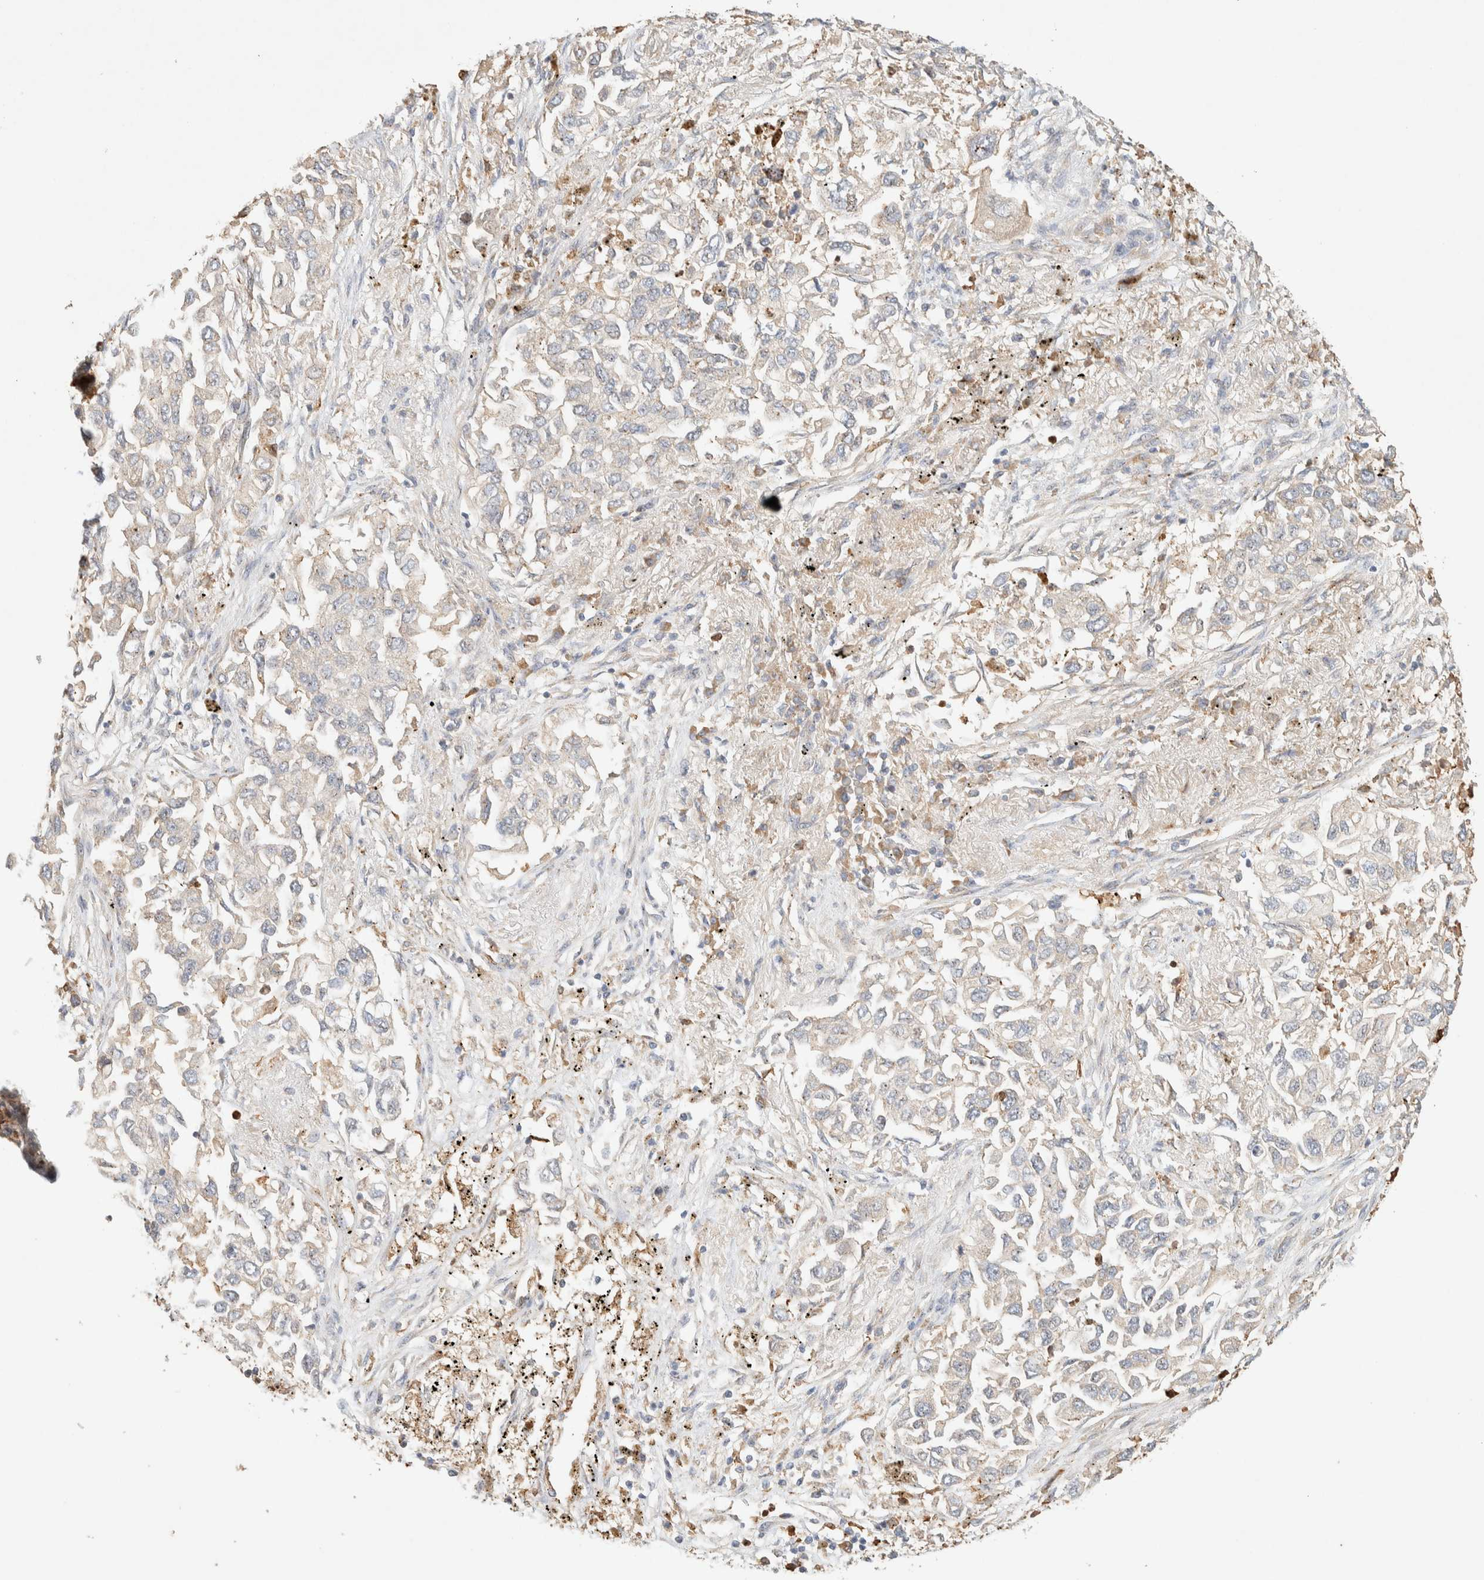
{"staining": {"intensity": "weak", "quantity": "<25%", "location": "cytoplasmic/membranous"}, "tissue": "lung cancer", "cell_type": "Tumor cells", "image_type": "cancer", "snomed": [{"axis": "morphology", "description": "Inflammation, NOS"}, {"axis": "morphology", "description": "Adenocarcinoma, NOS"}, {"axis": "topography", "description": "Lung"}], "caption": "Tumor cells are negative for brown protein staining in adenocarcinoma (lung).", "gene": "TTC3", "patient": {"sex": "male", "age": 63}}